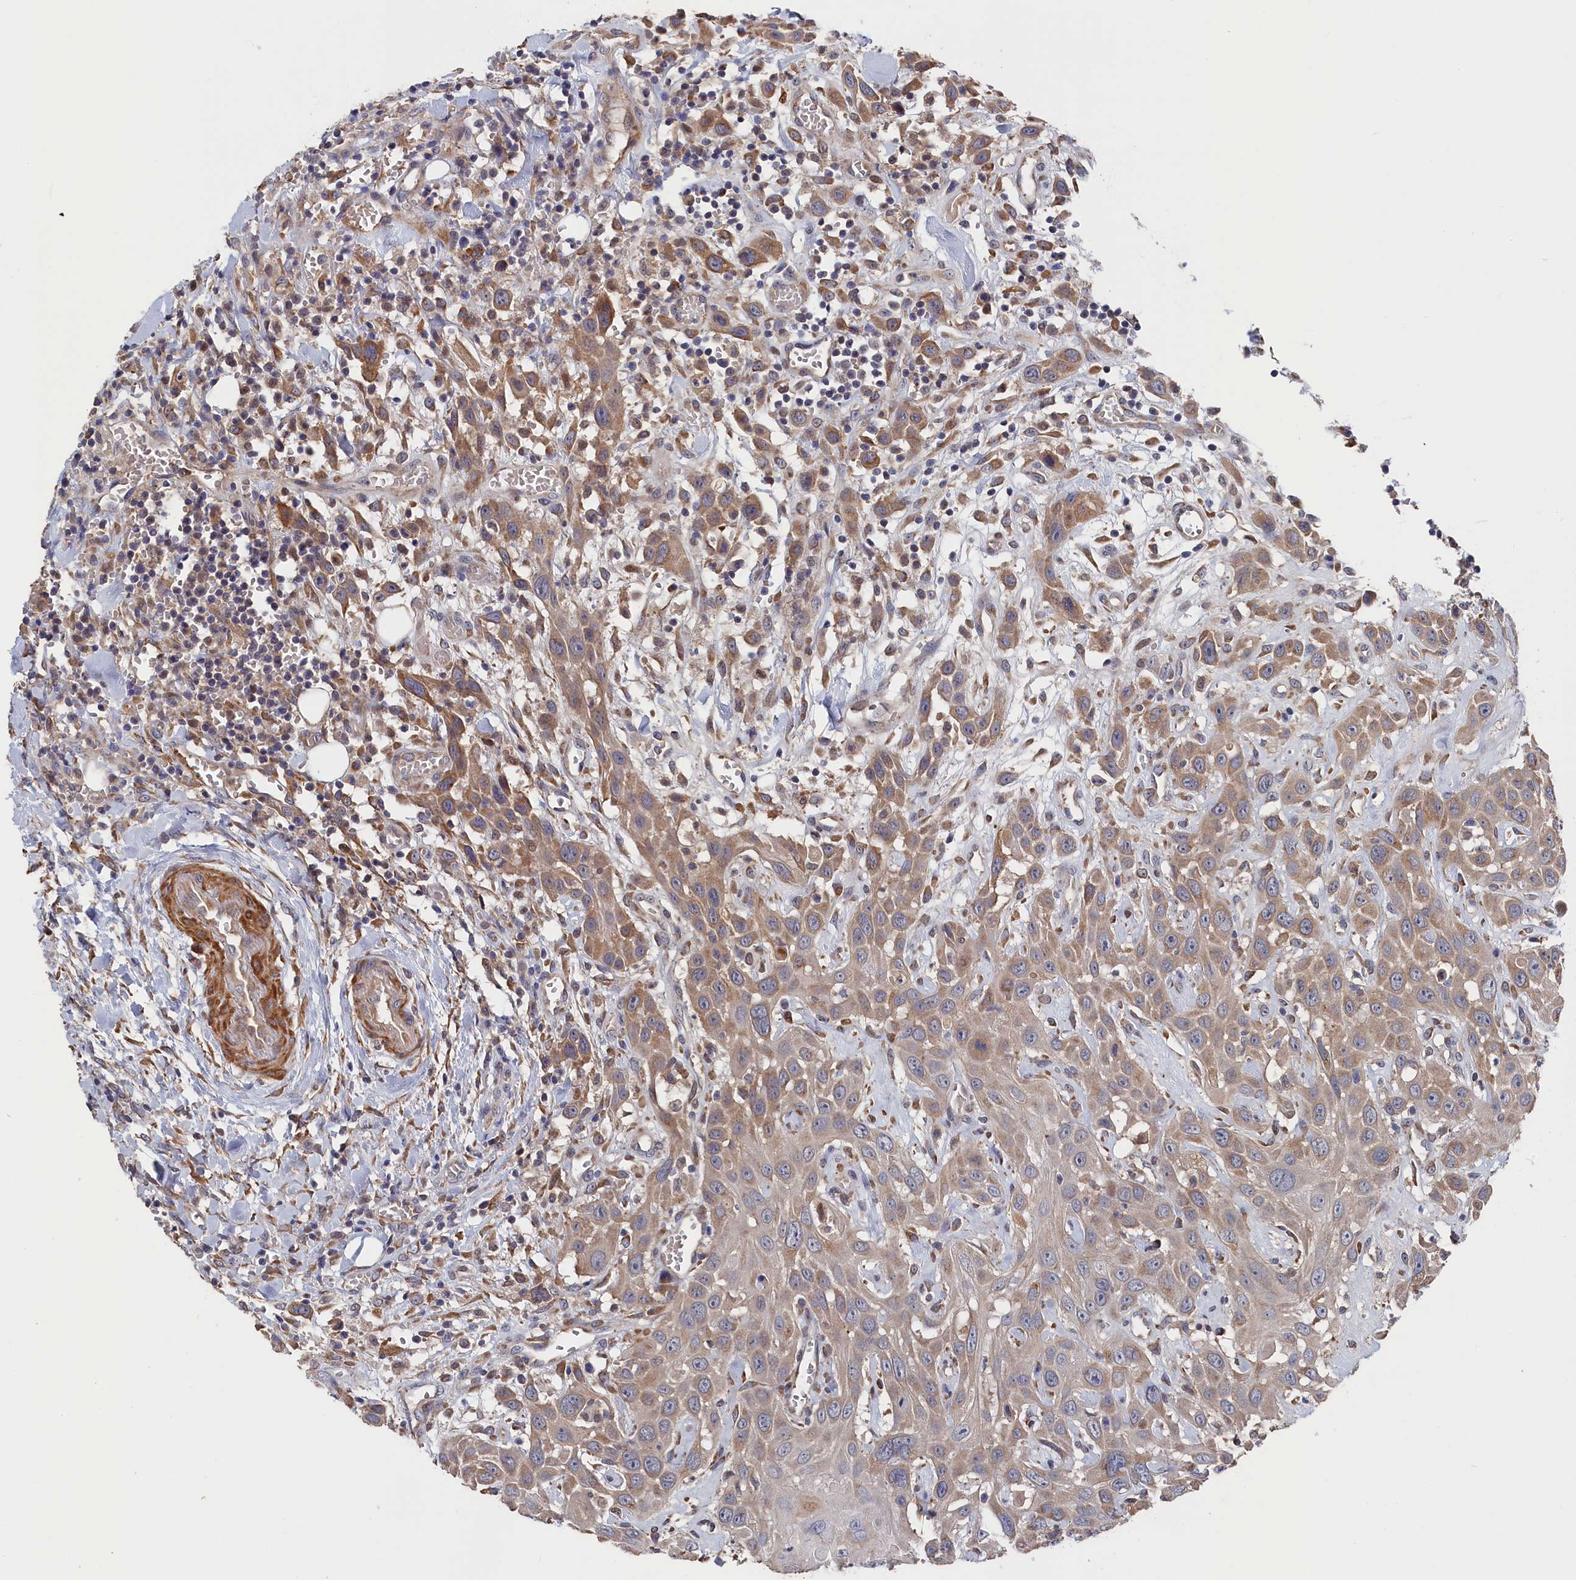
{"staining": {"intensity": "moderate", "quantity": "25%-75%", "location": "cytoplasmic/membranous"}, "tissue": "head and neck cancer", "cell_type": "Tumor cells", "image_type": "cancer", "snomed": [{"axis": "morphology", "description": "Squamous cell carcinoma, NOS"}, {"axis": "topography", "description": "Head-Neck"}], "caption": "Approximately 25%-75% of tumor cells in human head and neck cancer reveal moderate cytoplasmic/membranous protein staining as visualized by brown immunohistochemical staining.", "gene": "CYB5D2", "patient": {"sex": "male", "age": 81}}